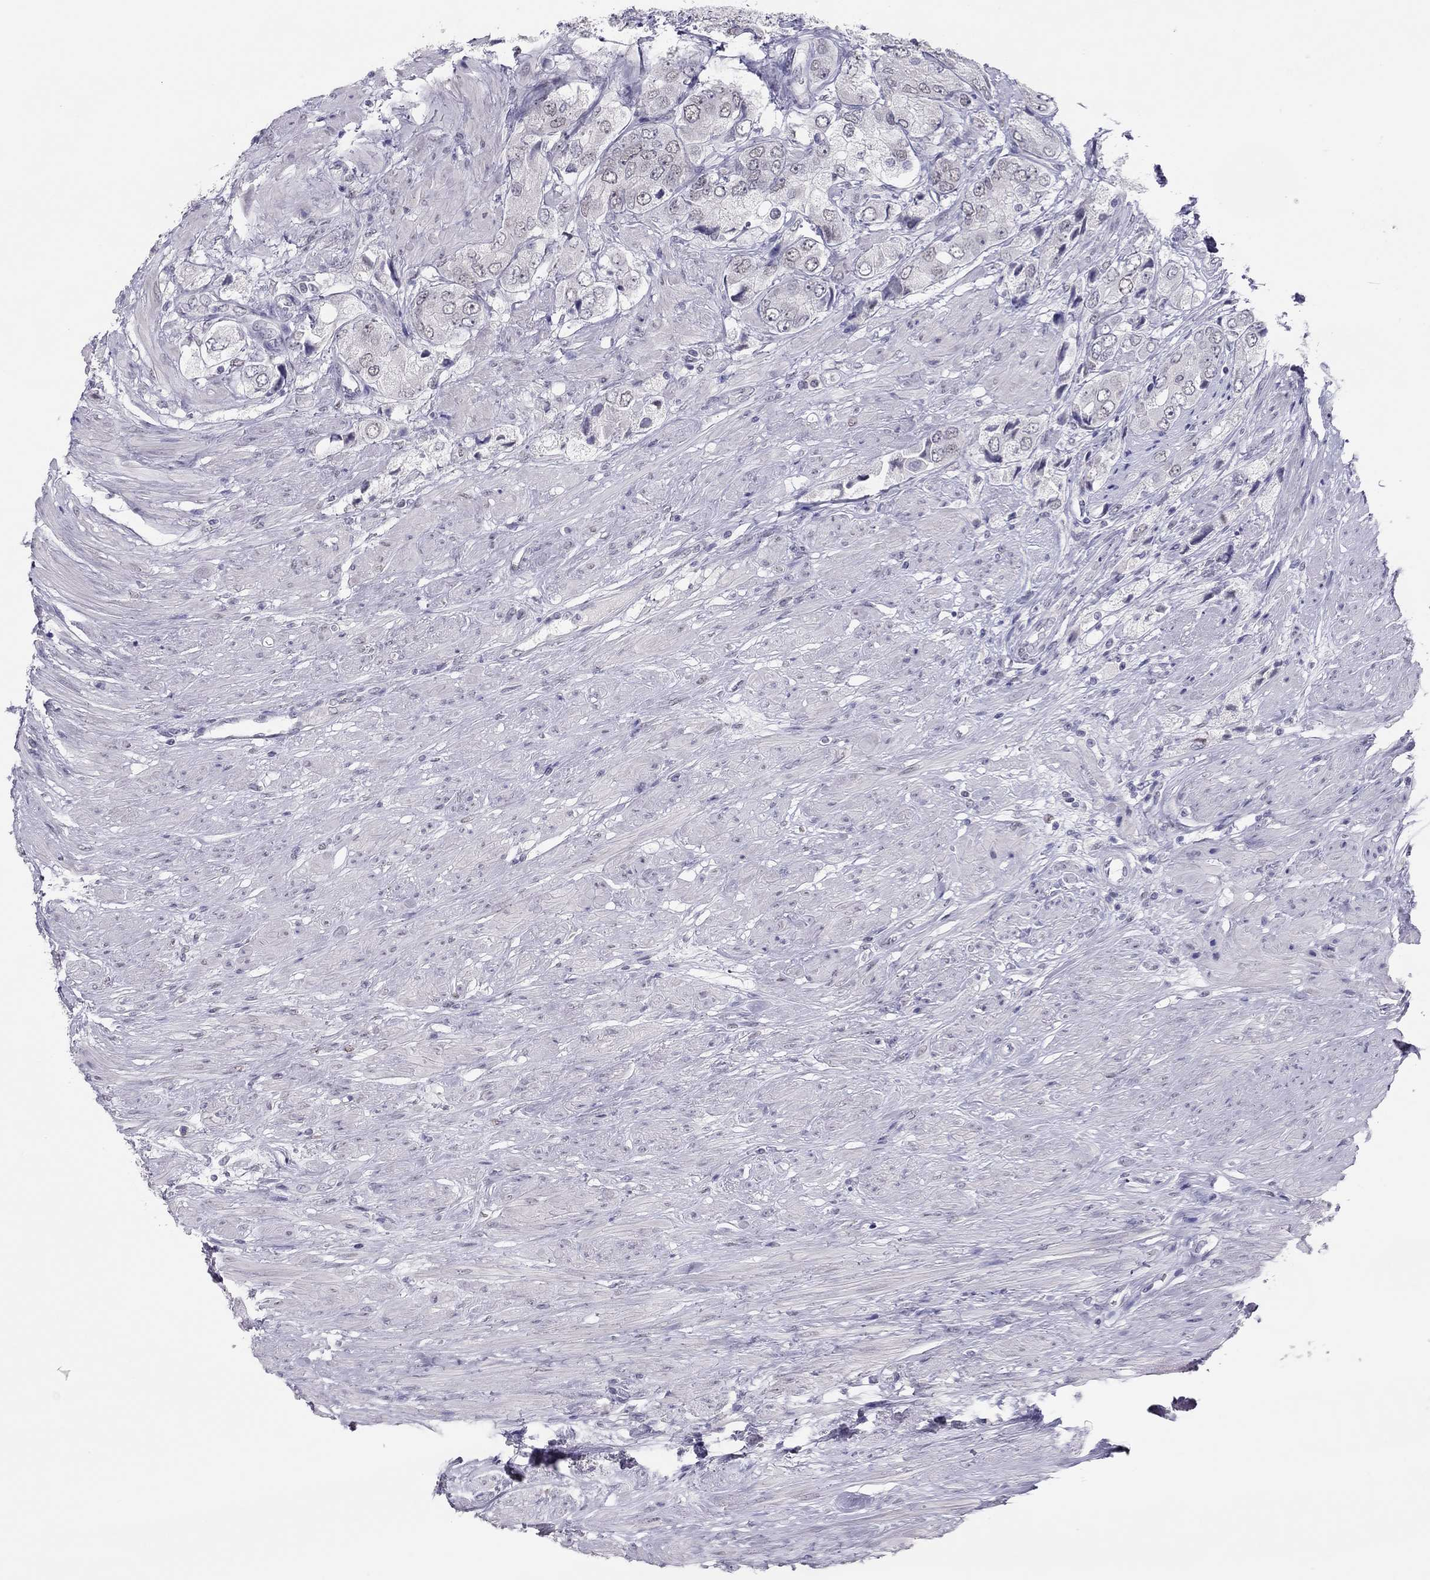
{"staining": {"intensity": "negative", "quantity": "none", "location": "none"}, "tissue": "prostate cancer", "cell_type": "Tumor cells", "image_type": "cancer", "snomed": [{"axis": "morphology", "description": "Adenocarcinoma, Low grade"}, {"axis": "topography", "description": "Prostate"}], "caption": "Tumor cells are negative for brown protein staining in prostate cancer. Brightfield microscopy of immunohistochemistry stained with DAB (3,3'-diaminobenzidine) (brown) and hematoxylin (blue), captured at high magnification.", "gene": "PHOX2A", "patient": {"sex": "male", "age": 69}}